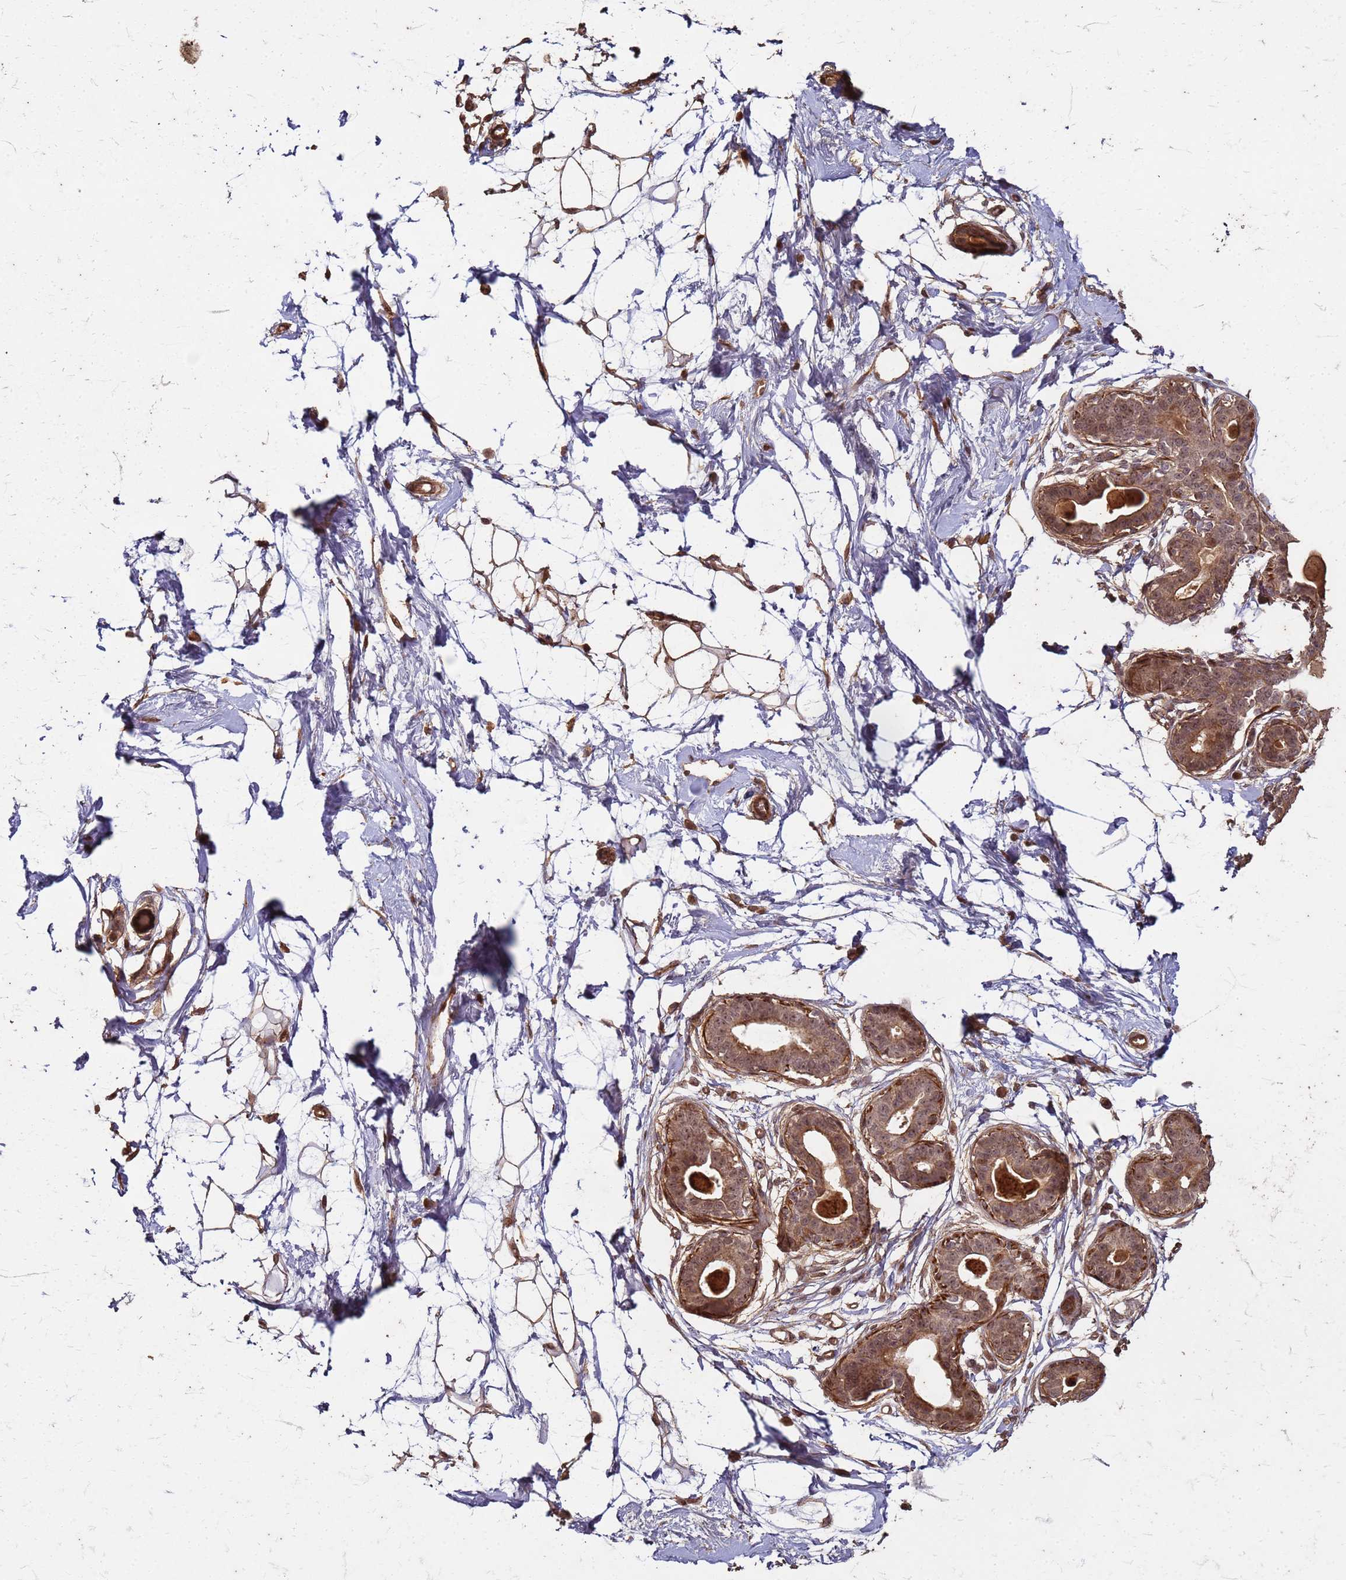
{"staining": {"intensity": "moderate", "quantity": ">75%", "location": "cytoplasmic/membranous,nuclear"}, "tissue": "breast", "cell_type": "Adipocytes", "image_type": "normal", "snomed": [{"axis": "morphology", "description": "Normal tissue, NOS"}, {"axis": "topography", "description": "Breast"}], "caption": "Breast stained for a protein (brown) displays moderate cytoplasmic/membranous,nuclear positive expression in about >75% of adipocytes.", "gene": "KIF26A", "patient": {"sex": "female", "age": 45}}